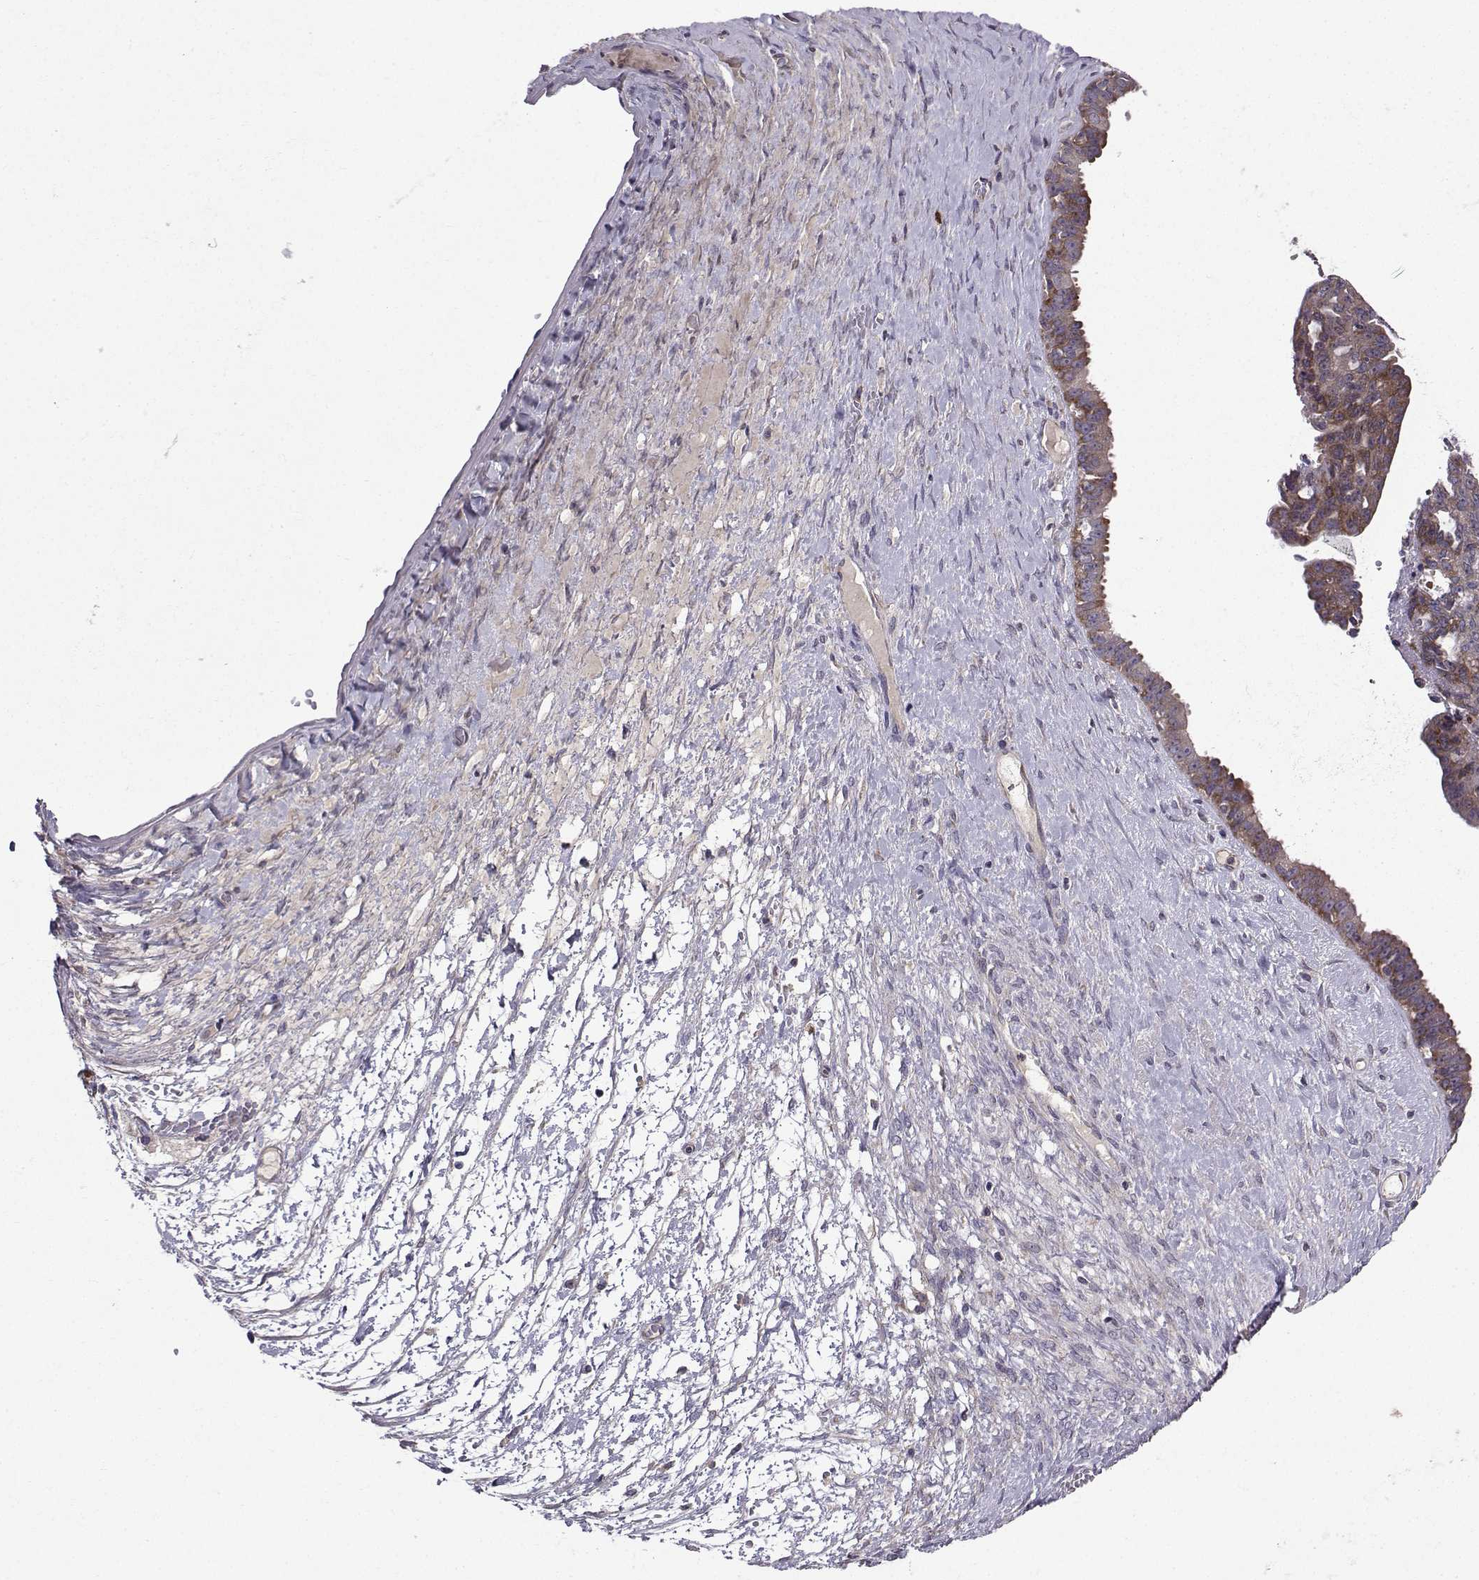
{"staining": {"intensity": "moderate", "quantity": "25%-75%", "location": "cytoplasmic/membranous"}, "tissue": "ovarian cancer", "cell_type": "Tumor cells", "image_type": "cancer", "snomed": [{"axis": "morphology", "description": "Cystadenocarcinoma, serous, NOS"}, {"axis": "topography", "description": "Ovary"}], "caption": "Protein expression analysis of human ovarian cancer reveals moderate cytoplasmic/membranous staining in about 25%-75% of tumor cells. (DAB (3,3'-diaminobenzidine) IHC with brightfield microscopy, high magnification).", "gene": "STXBP5", "patient": {"sex": "female", "age": 71}}